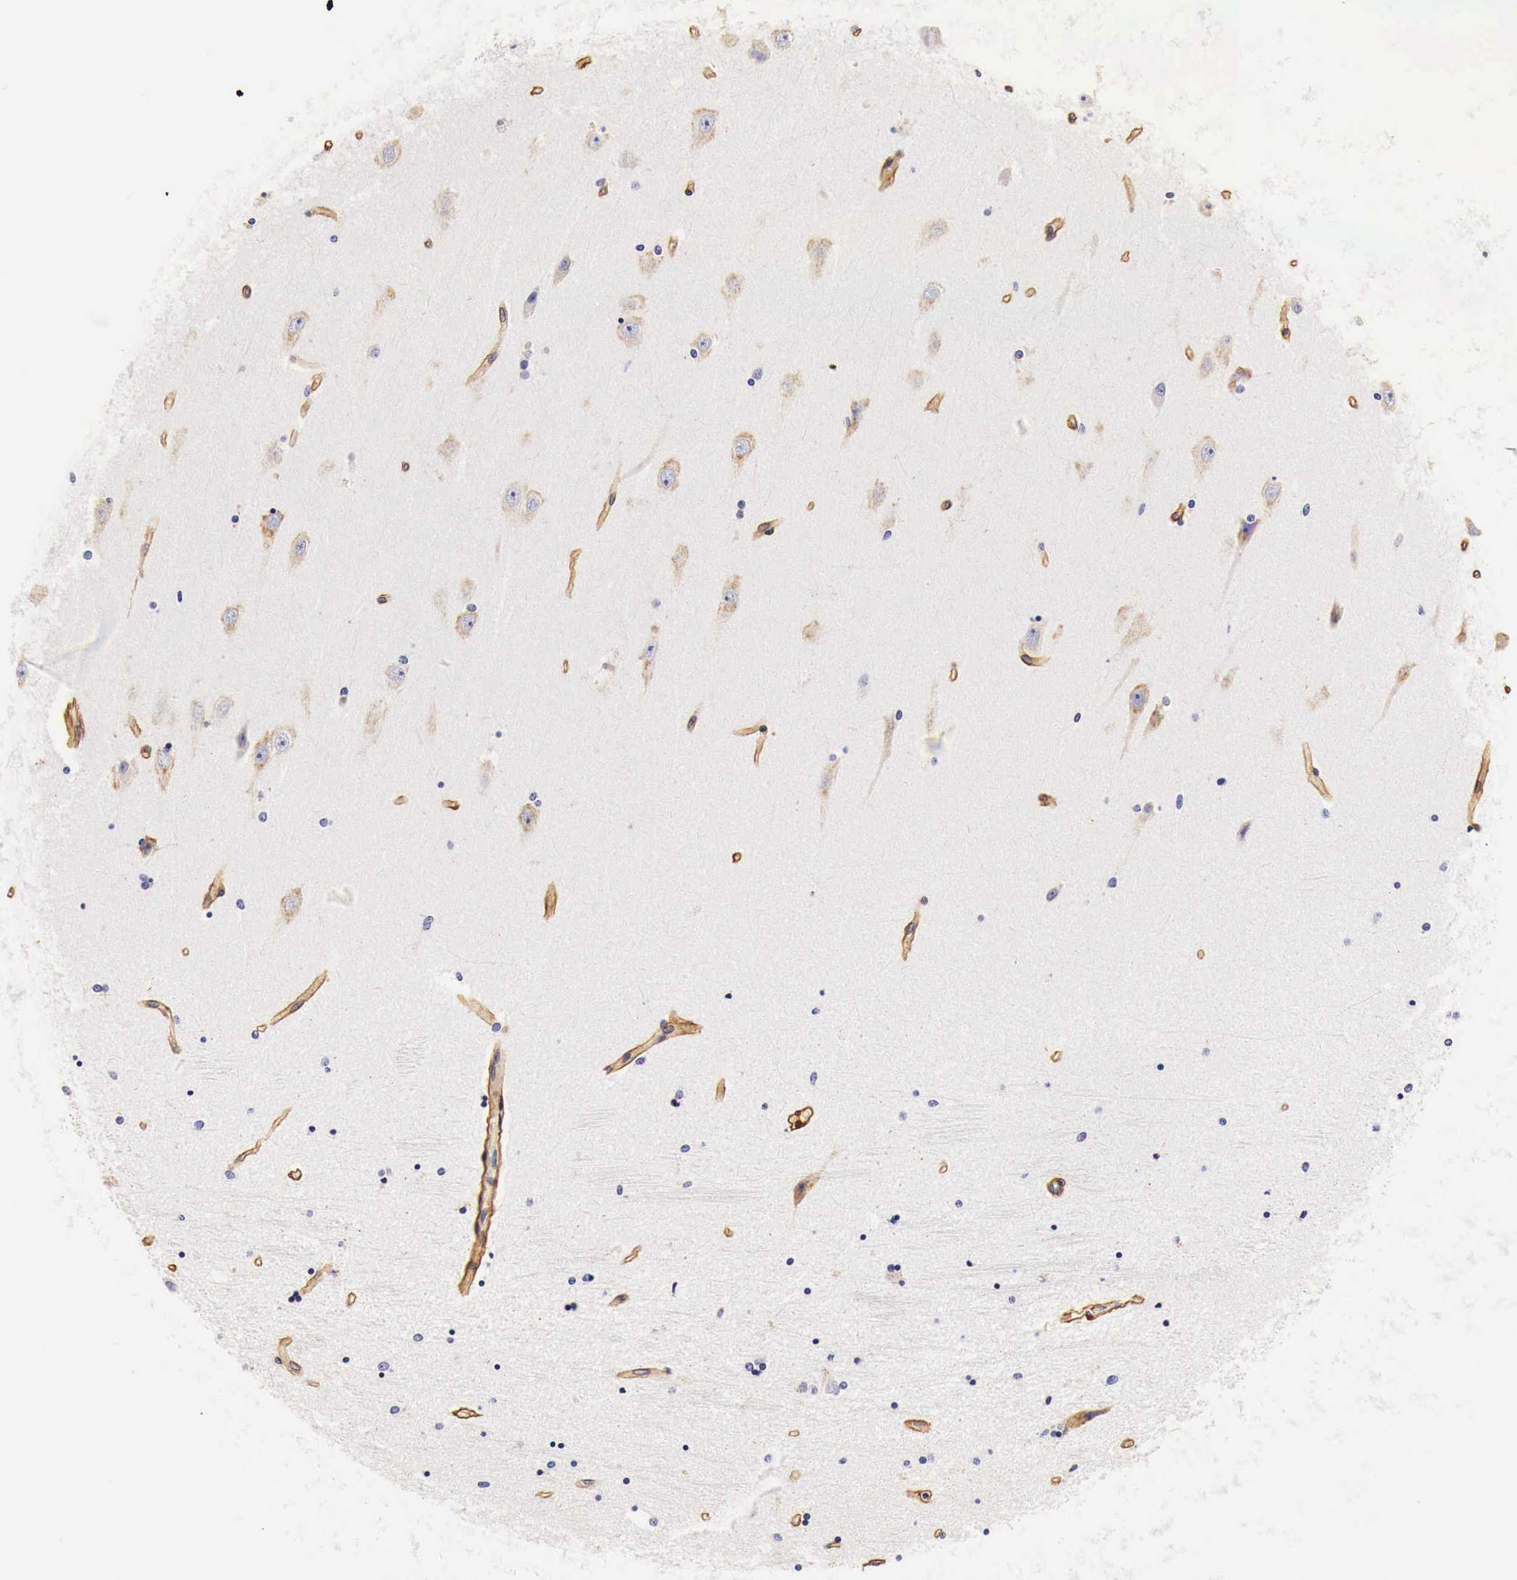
{"staining": {"intensity": "negative", "quantity": "none", "location": "none"}, "tissue": "hippocampus", "cell_type": "Glial cells", "image_type": "normal", "snomed": [{"axis": "morphology", "description": "Normal tissue, NOS"}, {"axis": "topography", "description": "Hippocampus"}], "caption": "Immunohistochemistry (IHC) image of unremarkable hippocampus: hippocampus stained with DAB (3,3'-diaminobenzidine) displays no significant protein expression in glial cells.", "gene": "LAMB2", "patient": {"sex": "female", "age": 54}}